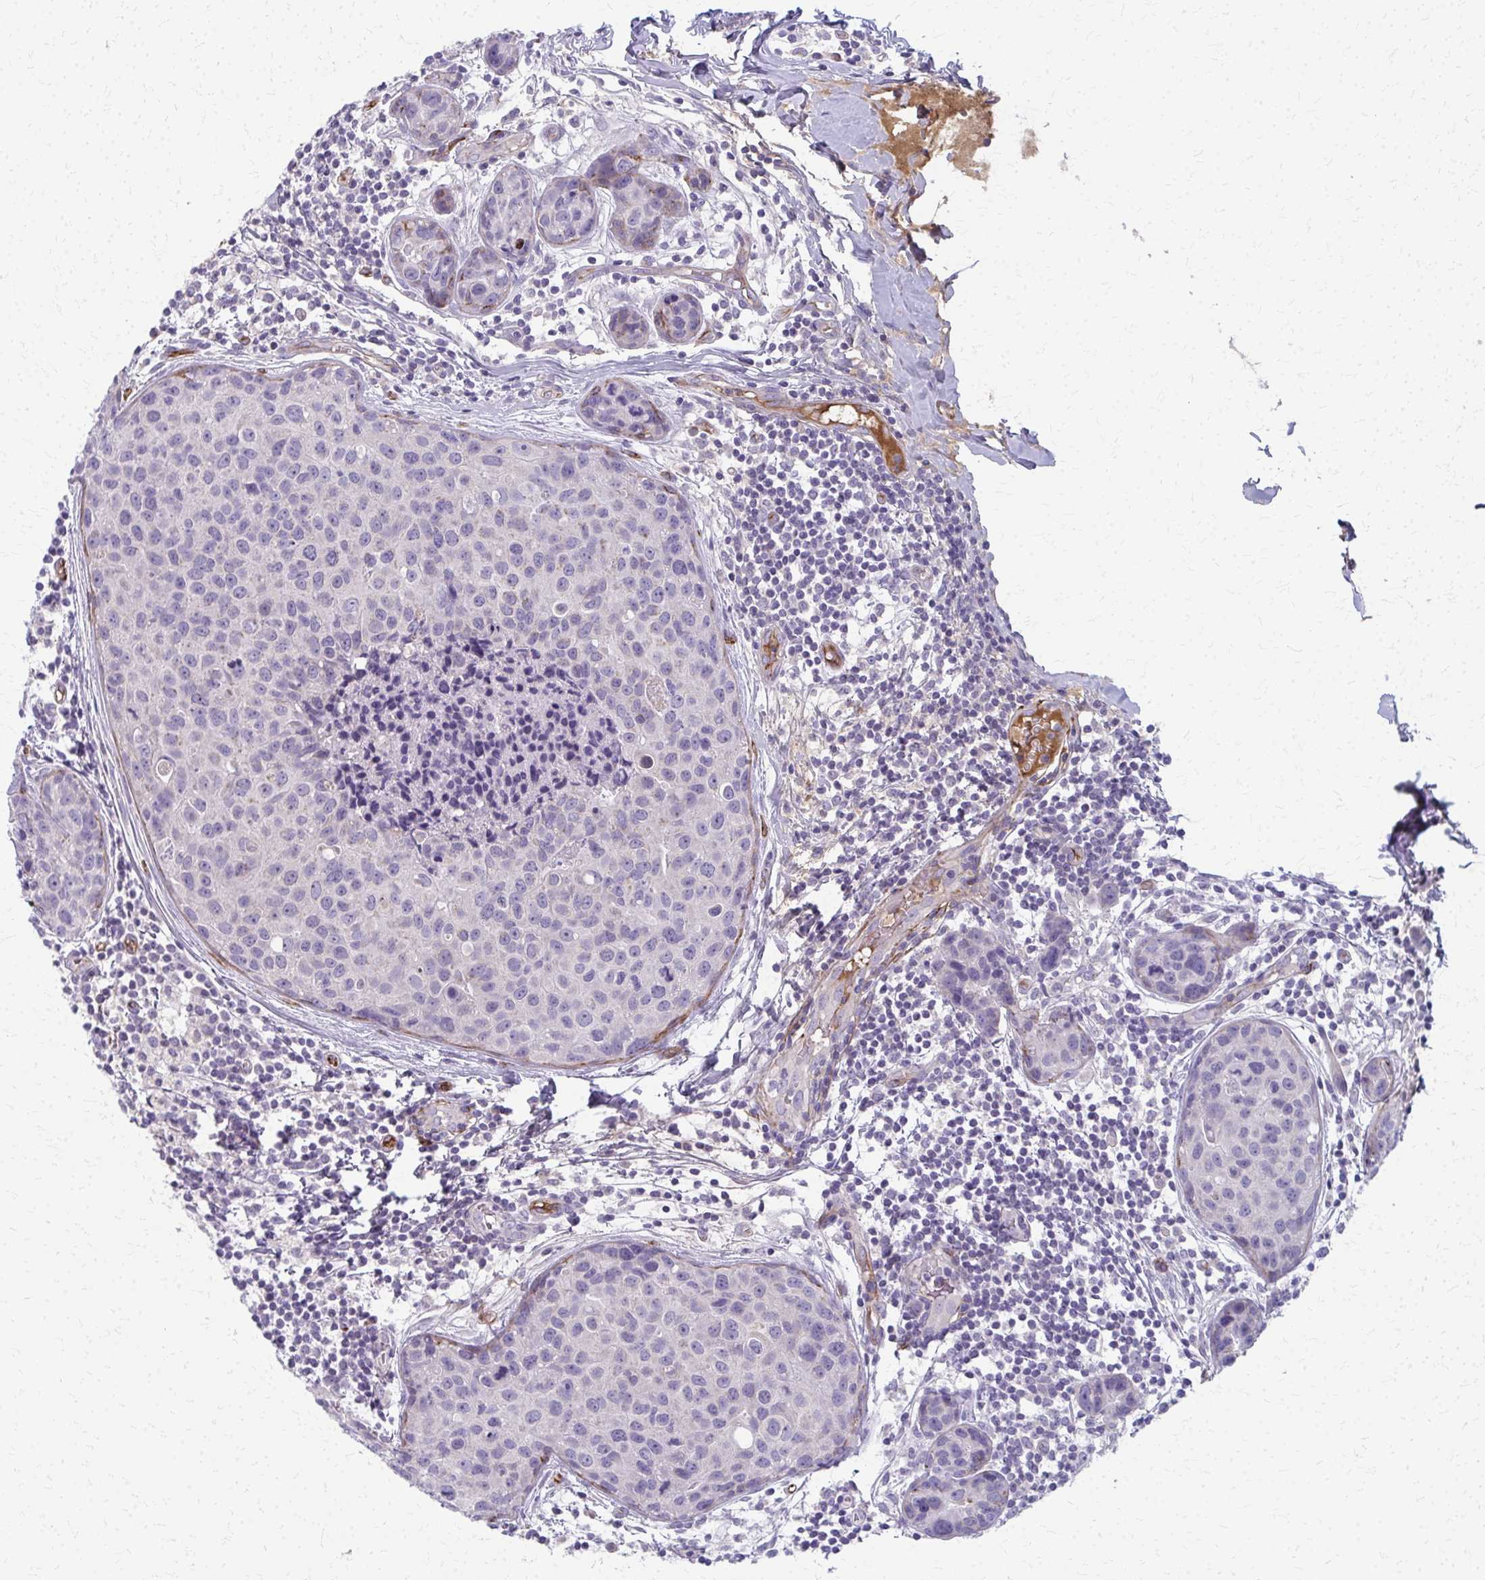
{"staining": {"intensity": "negative", "quantity": "none", "location": "none"}, "tissue": "breast cancer", "cell_type": "Tumor cells", "image_type": "cancer", "snomed": [{"axis": "morphology", "description": "Duct carcinoma"}, {"axis": "topography", "description": "Breast"}], "caption": "Immunohistochemical staining of breast intraductal carcinoma reveals no significant expression in tumor cells.", "gene": "ADIPOQ", "patient": {"sex": "female", "age": 24}}